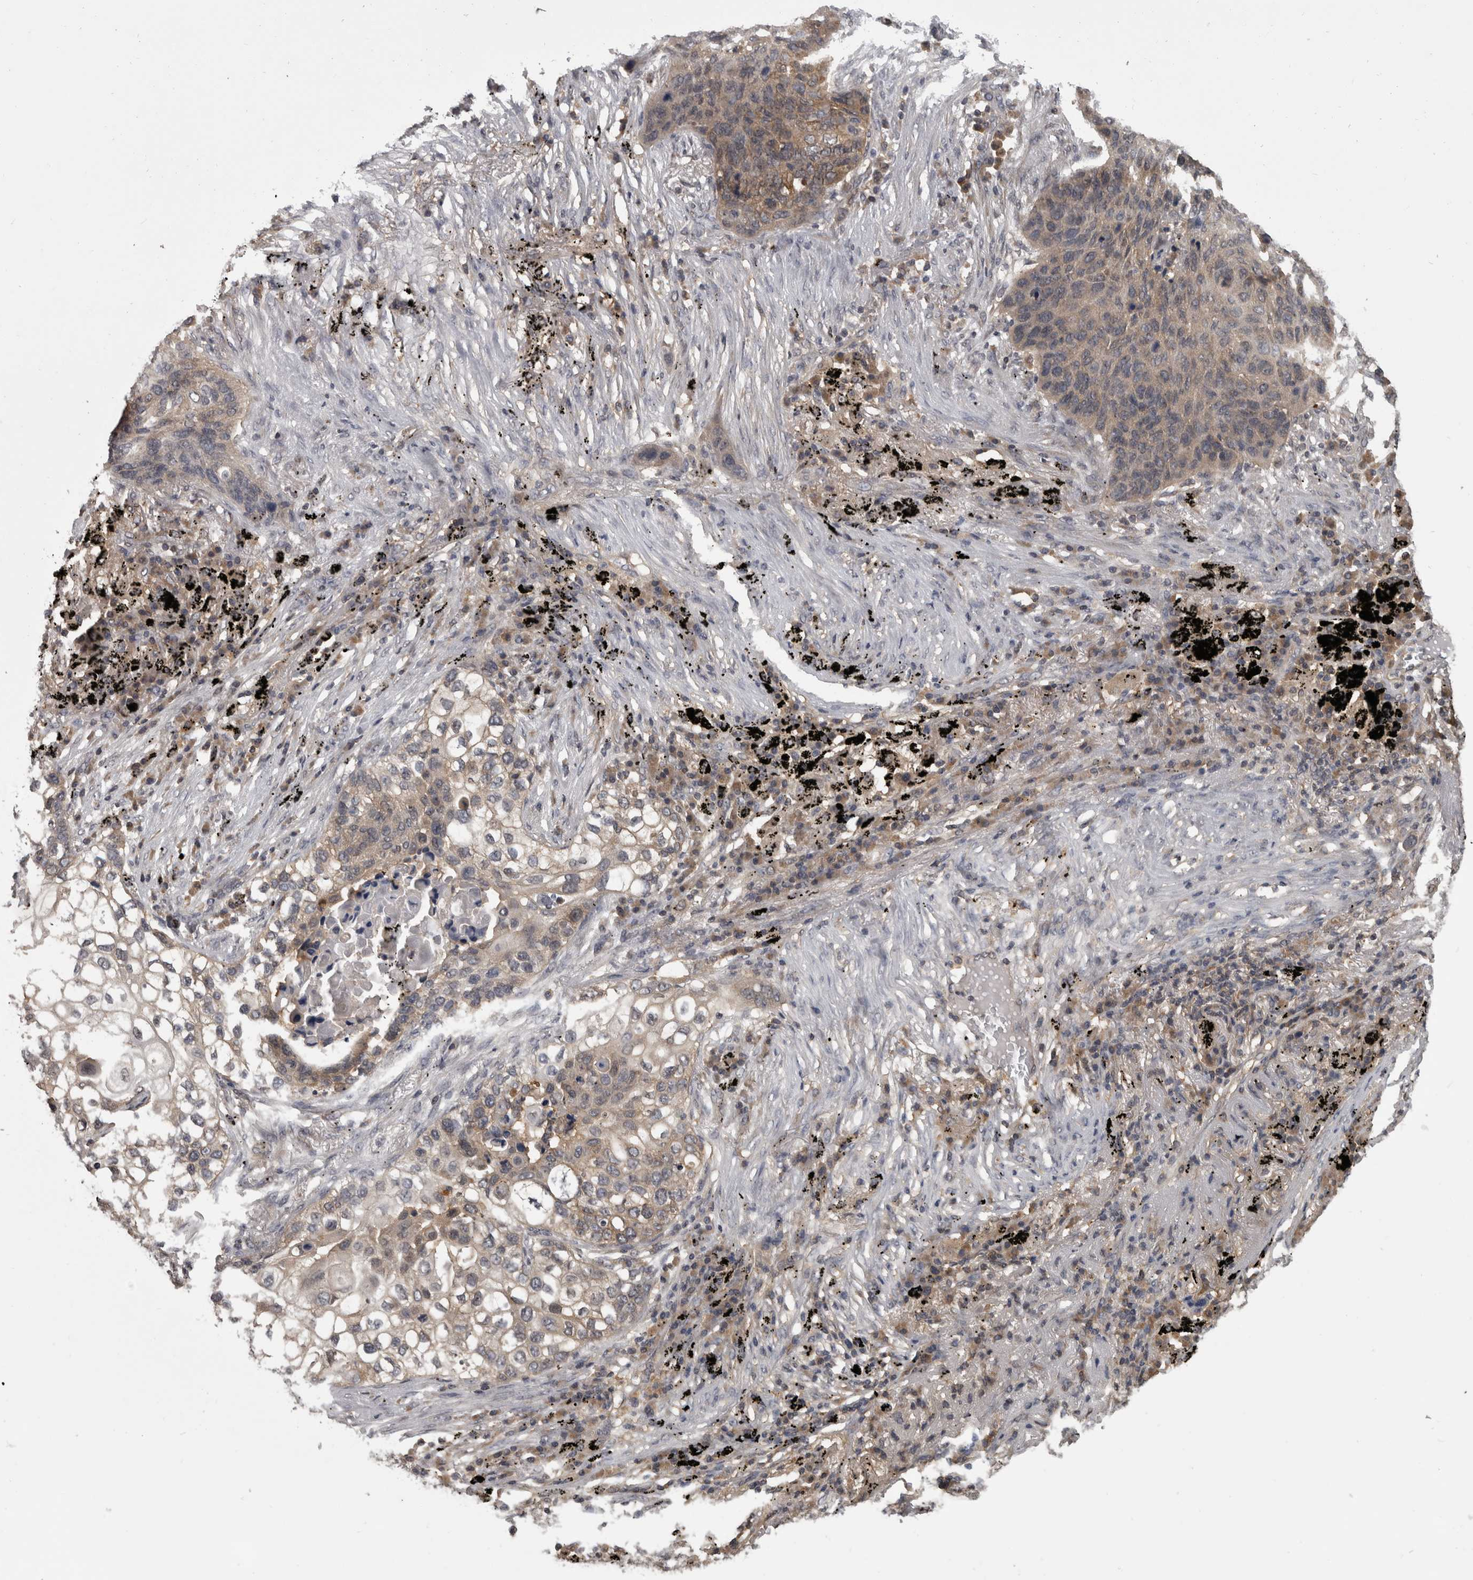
{"staining": {"intensity": "weak", "quantity": ">75%", "location": "cytoplasmic/membranous"}, "tissue": "lung cancer", "cell_type": "Tumor cells", "image_type": "cancer", "snomed": [{"axis": "morphology", "description": "Squamous cell carcinoma, NOS"}, {"axis": "topography", "description": "Lung"}], "caption": "This is an image of IHC staining of lung cancer (squamous cell carcinoma), which shows weak positivity in the cytoplasmic/membranous of tumor cells.", "gene": "APRT", "patient": {"sex": "female", "age": 63}}